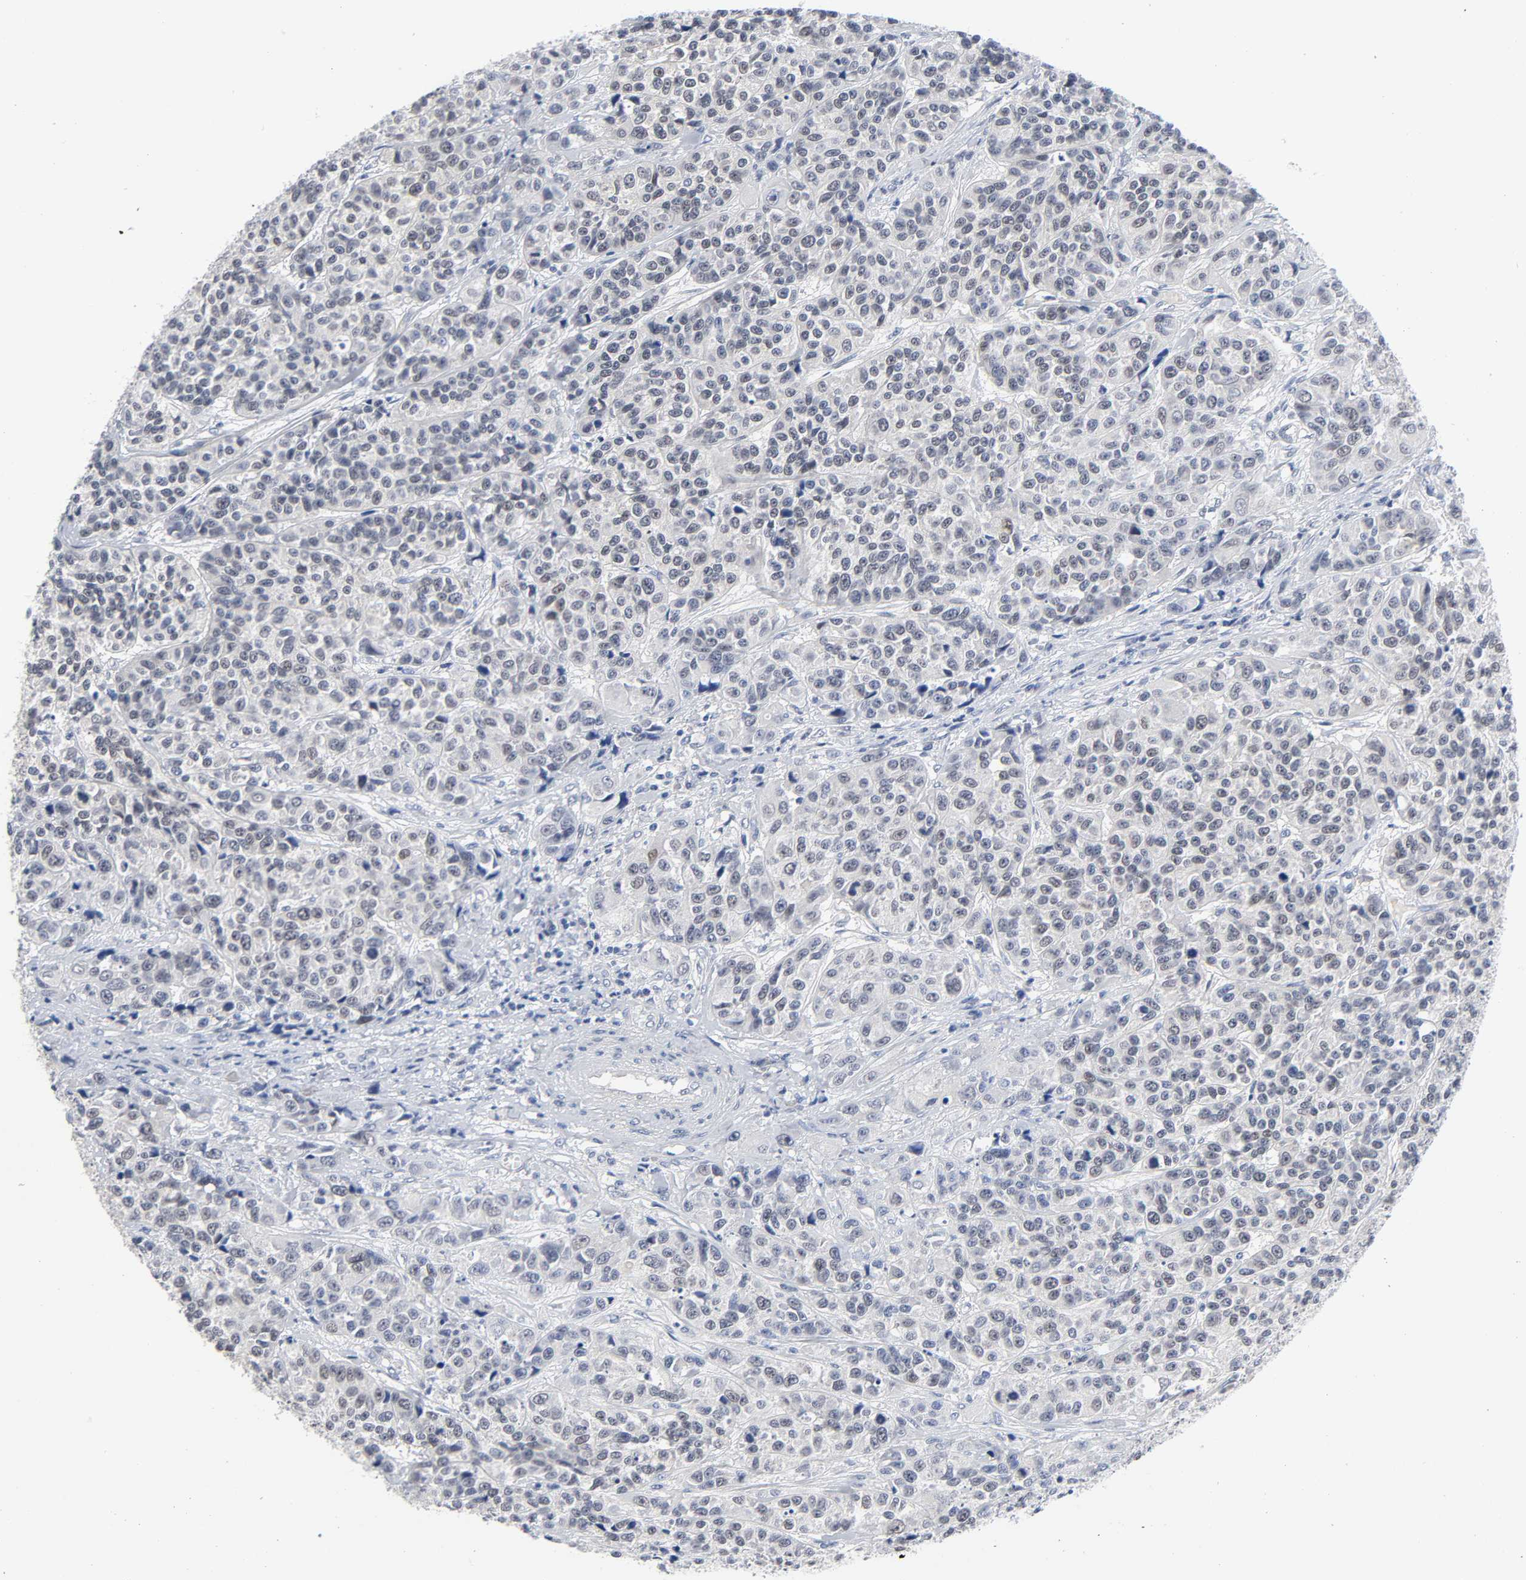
{"staining": {"intensity": "weak", "quantity": "25%-75%", "location": "nuclear"}, "tissue": "urothelial cancer", "cell_type": "Tumor cells", "image_type": "cancer", "snomed": [{"axis": "morphology", "description": "Urothelial carcinoma, High grade"}, {"axis": "topography", "description": "Urinary bladder"}], "caption": "Immunohistochemistry photomicrograph of neoplastic tissue: urothelial cancer stained using immunohistochemistry (IHC) demonstrates low levels of weak protein expression localized specifically in the nuclear of tumor cells, appearing as a nuclear brown color.", "gene": "SALL2", "patient": {"sex": "female", "age": 81}}